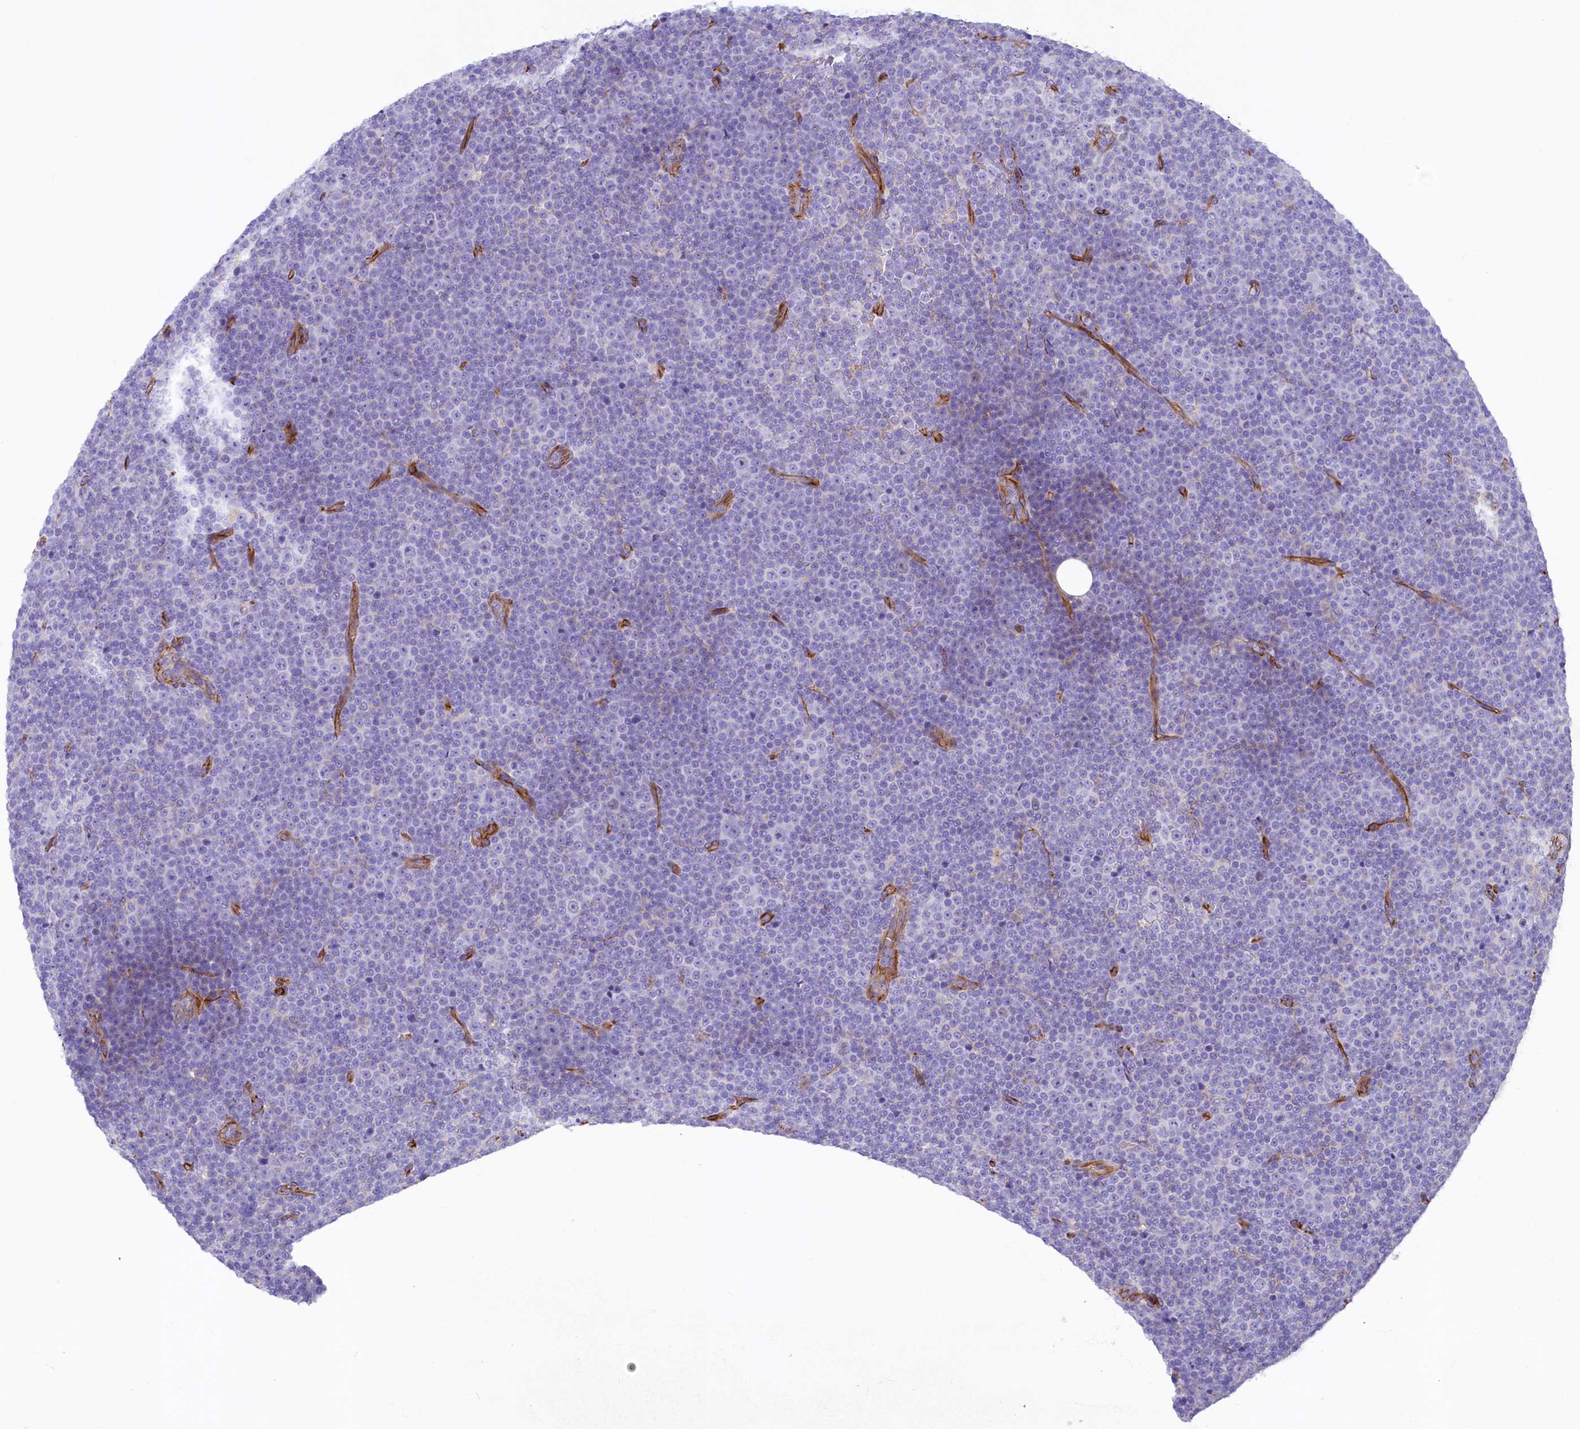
{"staining": {"intensity": "negative", "quantity": "none", "location": "none"}, "tissue": "lymphoma", "cell_type": "Tumor cells", "image_type": "cancer", "snomed": [{"axis": "morphology", "description": "Malignant lymphoma, non-Hodgkin's type, Low grade"}, {"axis": "topography", "description": "Lymph node"}], "caption": "High power microscopy photomicrograph of an IHC image of lymphoma, revealing no significant staining in tumor cells.", "gene": "SLF1", "patient": {"sex": "female", "age": 67}}